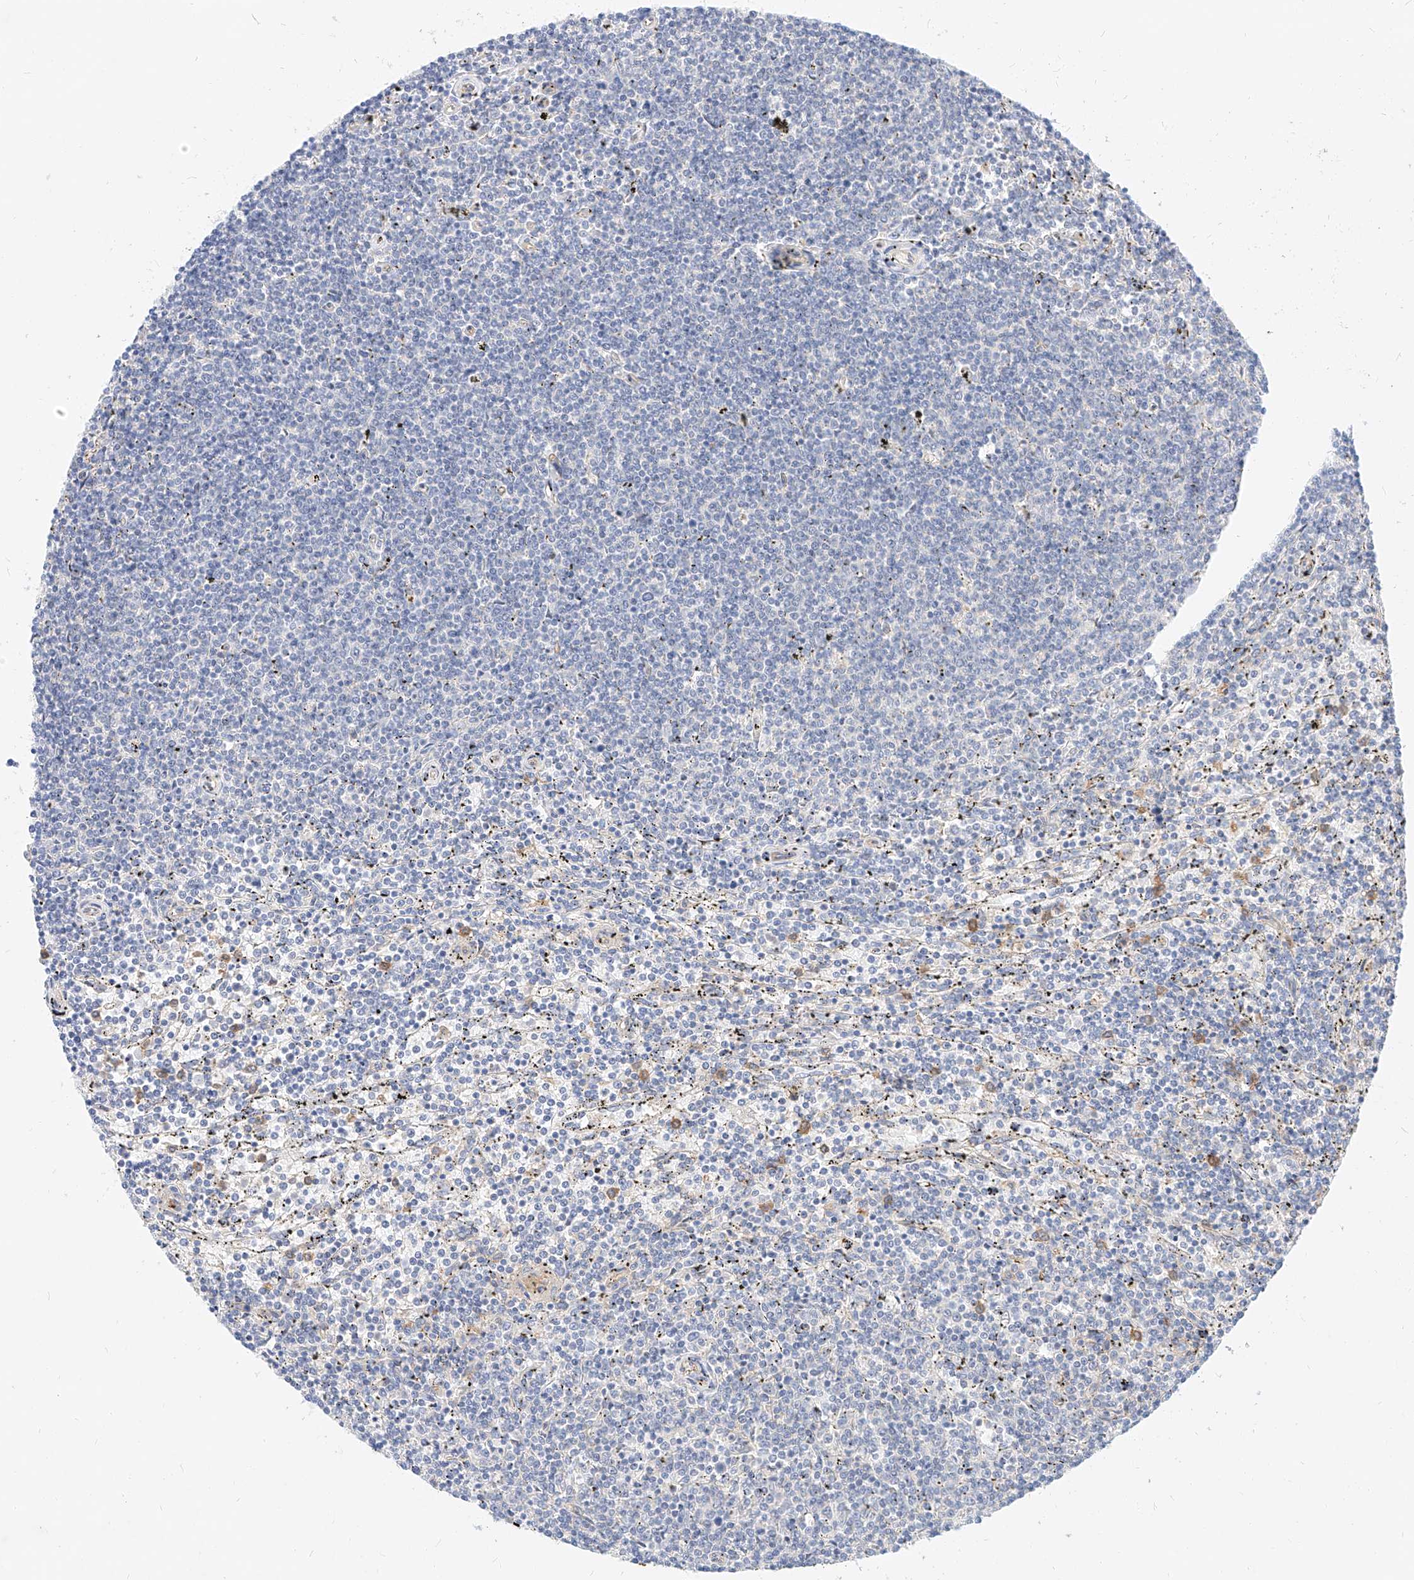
{"staining": {"intensity": "negative", "quantity": "none", "location": "none"}, "tissue": "lymphoma", "cell_type": "Tumor cells", "image_type": "cancer", "snomed": [{"axis": "morphology", "description": "Malignant lymphoma, non-Hodgkin's type, Low grade"}, {"axis": "topography", "description": "Spleen"}], "caption": "Malignant lymphoma, non-Hodgkin's type (low-grade) stained for a protein using immunohistochemistry (IHC) reveals no expression tumor cells.", "gene": "NFAM1", "patient": {"sex": "female", "age": 50}}